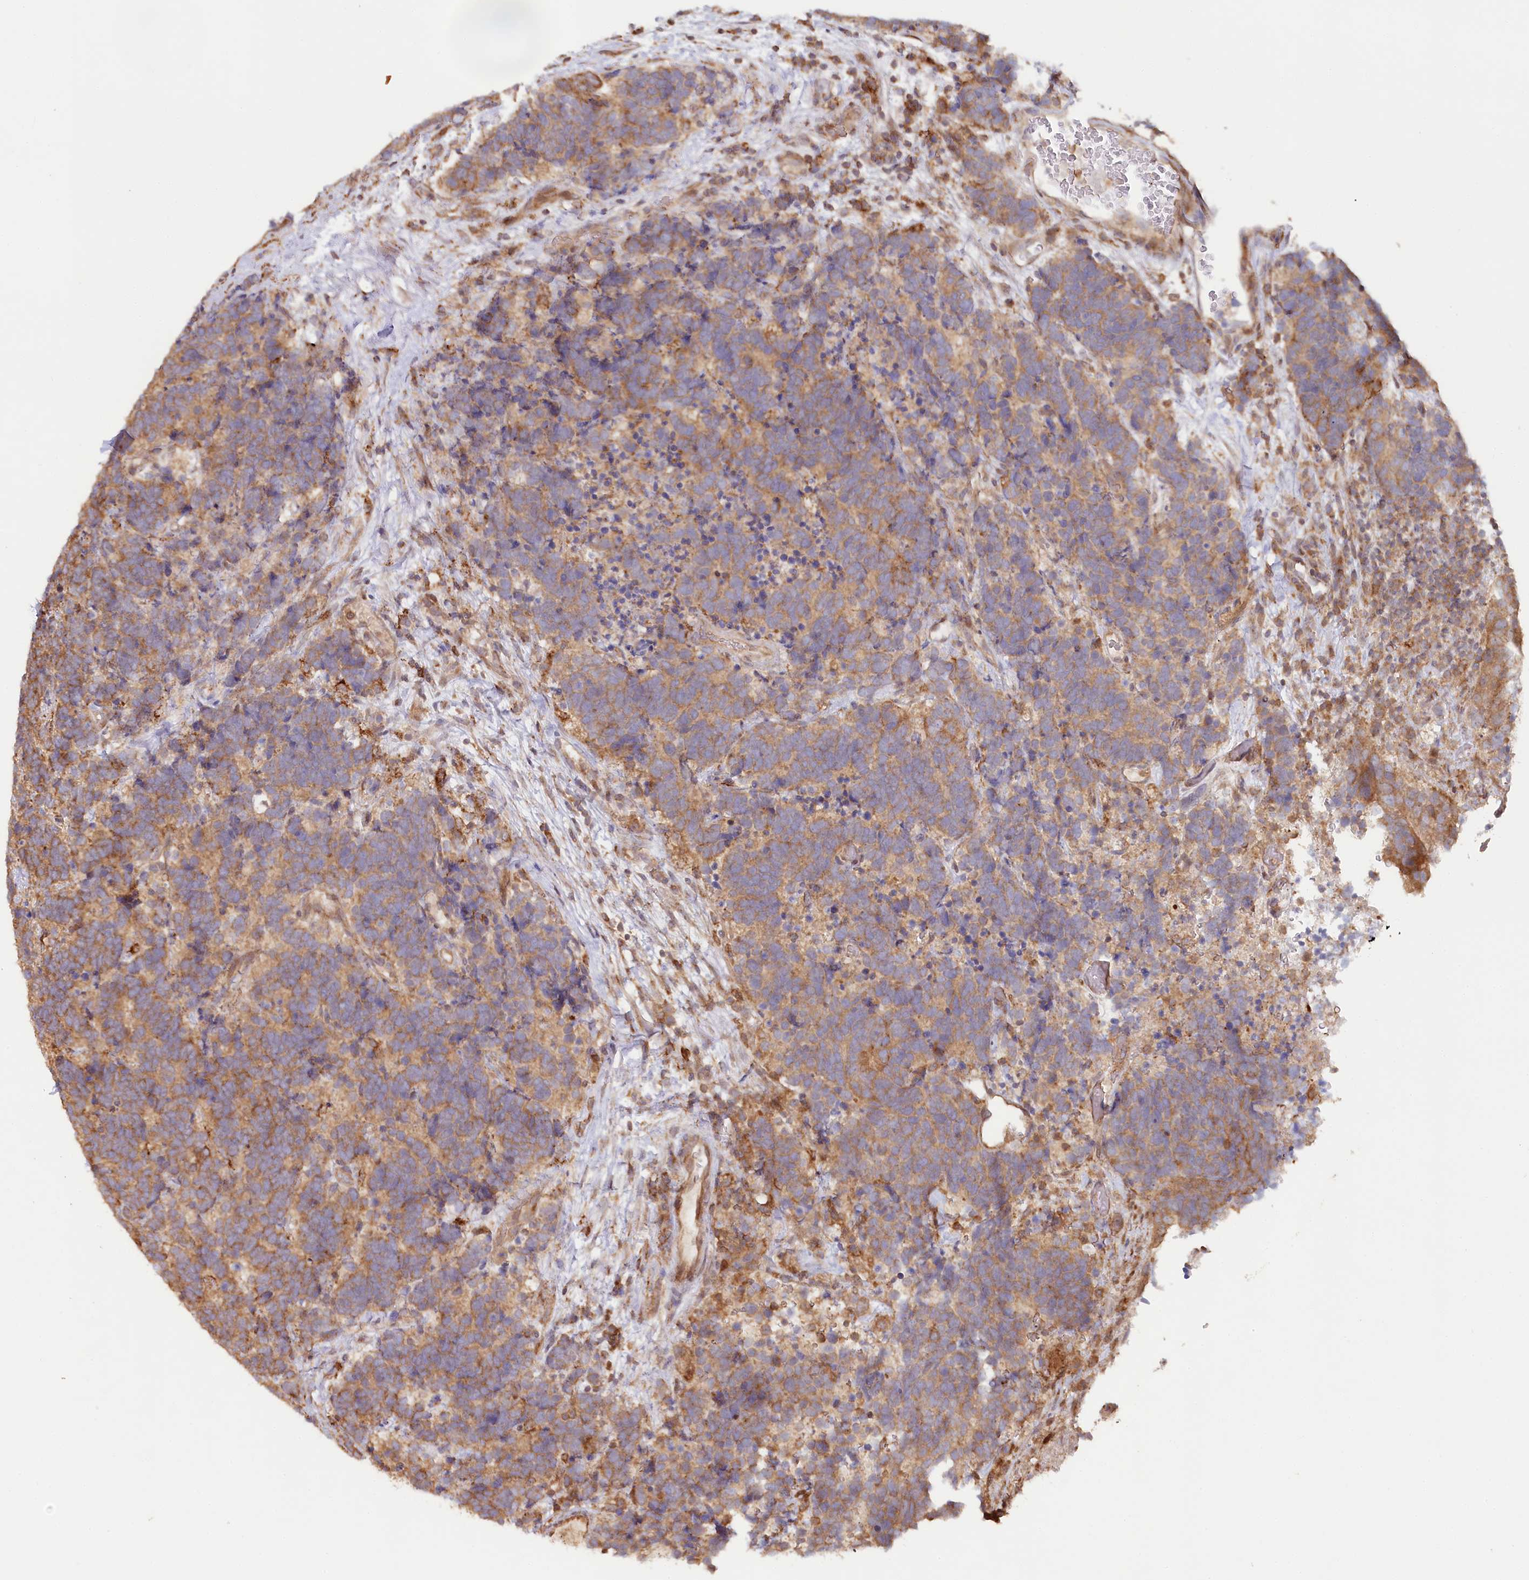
{"staining": {"intensity": "moderate", "quantity": "25%-75%", "location": "cytoplasmic/membranous"}, "tissue": "carcinoid", "cell_type": "Tumor cells", "image_type": "cancer", "snomed": [{"axis": "morphology", "description": "Carcinoma, NOS"}, {"axis": "morphology", "description": "Carcinoid, malignant, NOS"}, {"axis": "topography", "description": "Urinary bladder"}], "caption": "DAB (3,3'-diaminobenzidine) immunohistochemical staining of human malignant carcinoid reveals moderate cytoplasmic/membranous protein expression in about 25%-75% of tumor cells.", "gene": "HAL", "patient": {"sex": "male", "age": 57}}